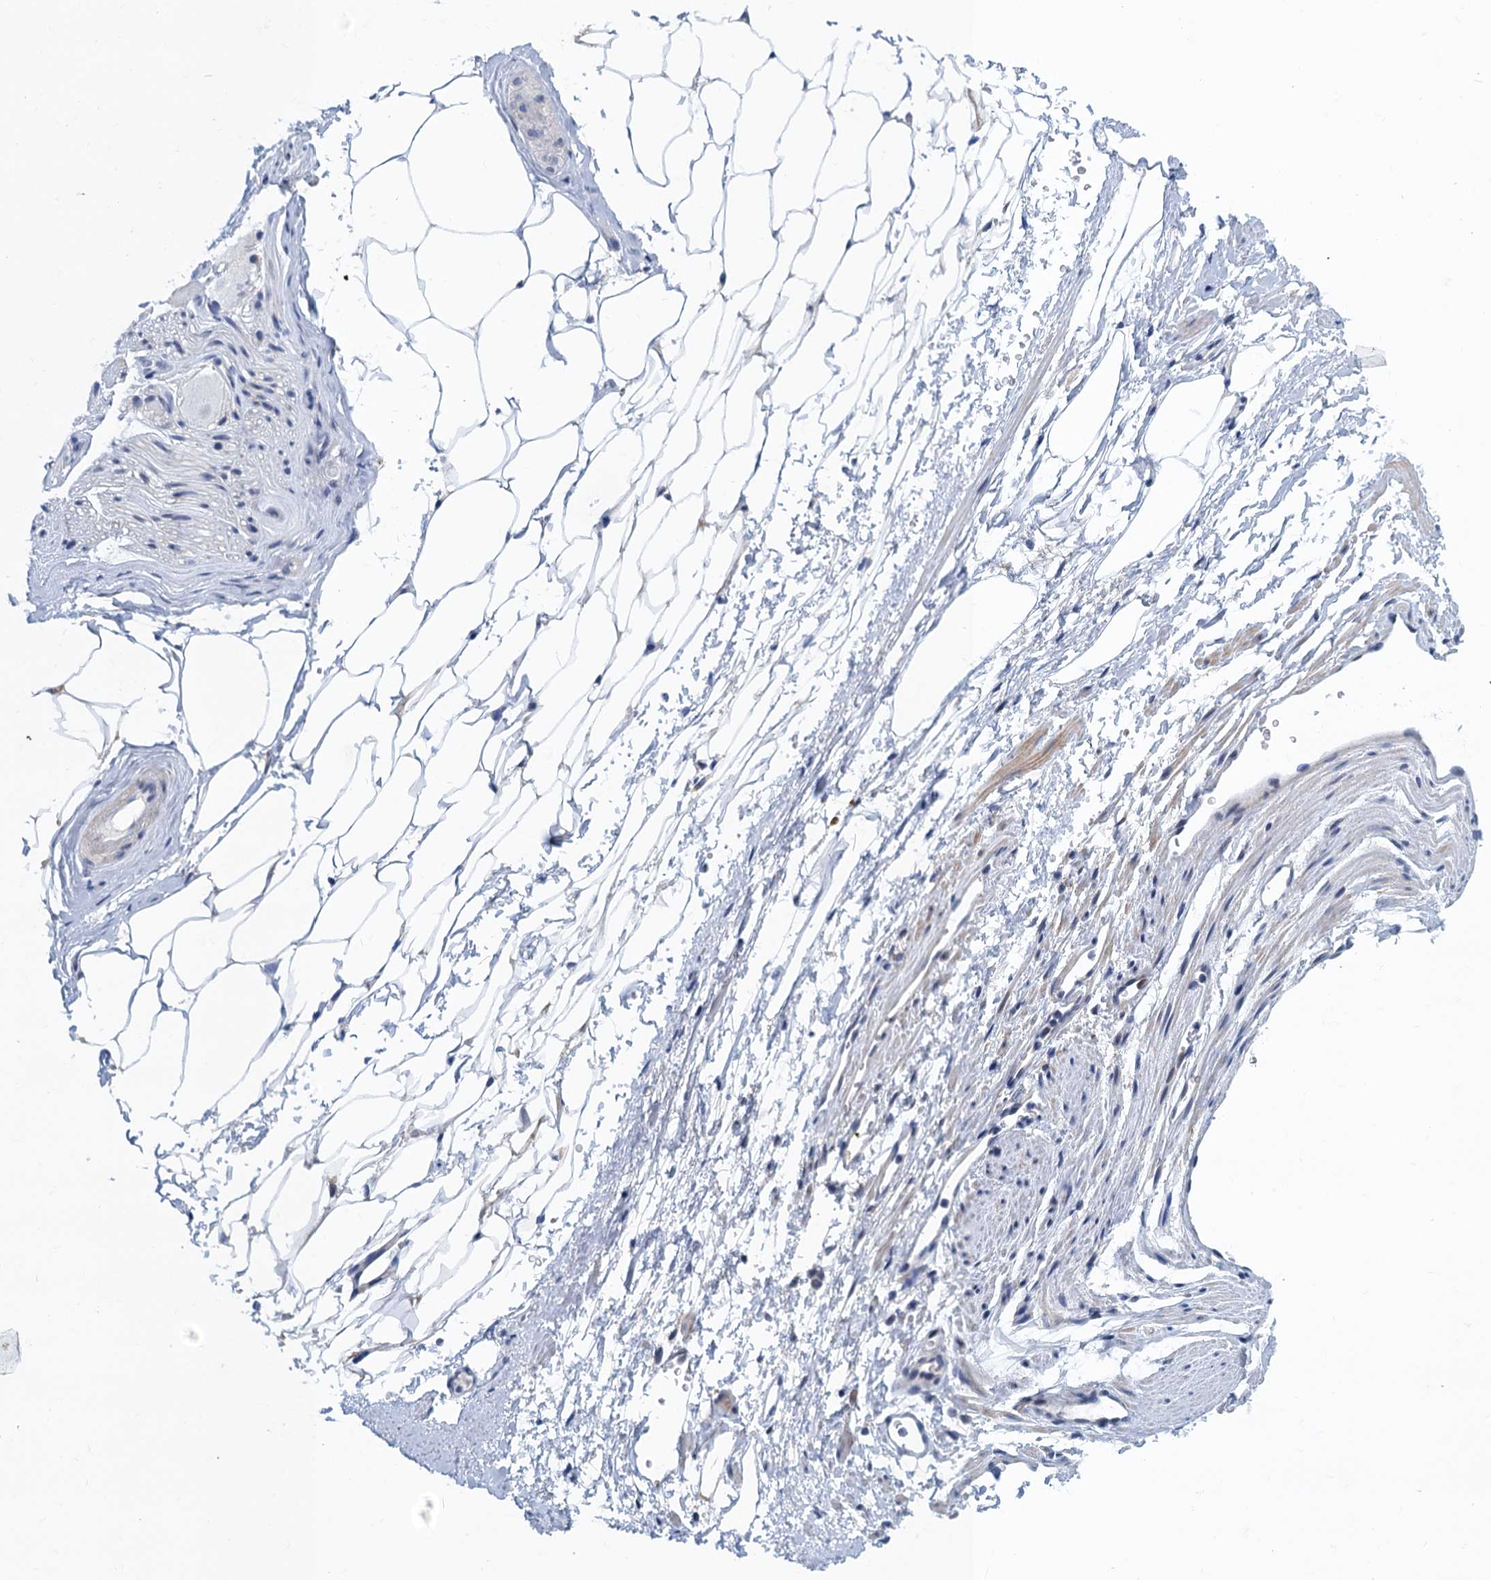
{"staining": {"intensity": "negative", "quantity": "none", "location": "none"}, "tissue": "adipose tissue", "cell_type": "Adipocytes", "image_type": "normal", "snomed": [{"axis": "morphology", "description": "Normal tissue, NOS"}, {"axis": "morphology", "description": "Adenocarcinoma, Low grade"}, {"axis": "topography", "description": "Prostate"}, {"axis": "topography", "description": "Peripheral nerve tissue"}], "caption": "Immunohistochemical staining of normal human adipose tissue demonstrates no significant positivity in adipocytes.", "gene": "GINS3", "patient": {"sex": "male", "age": 63}}